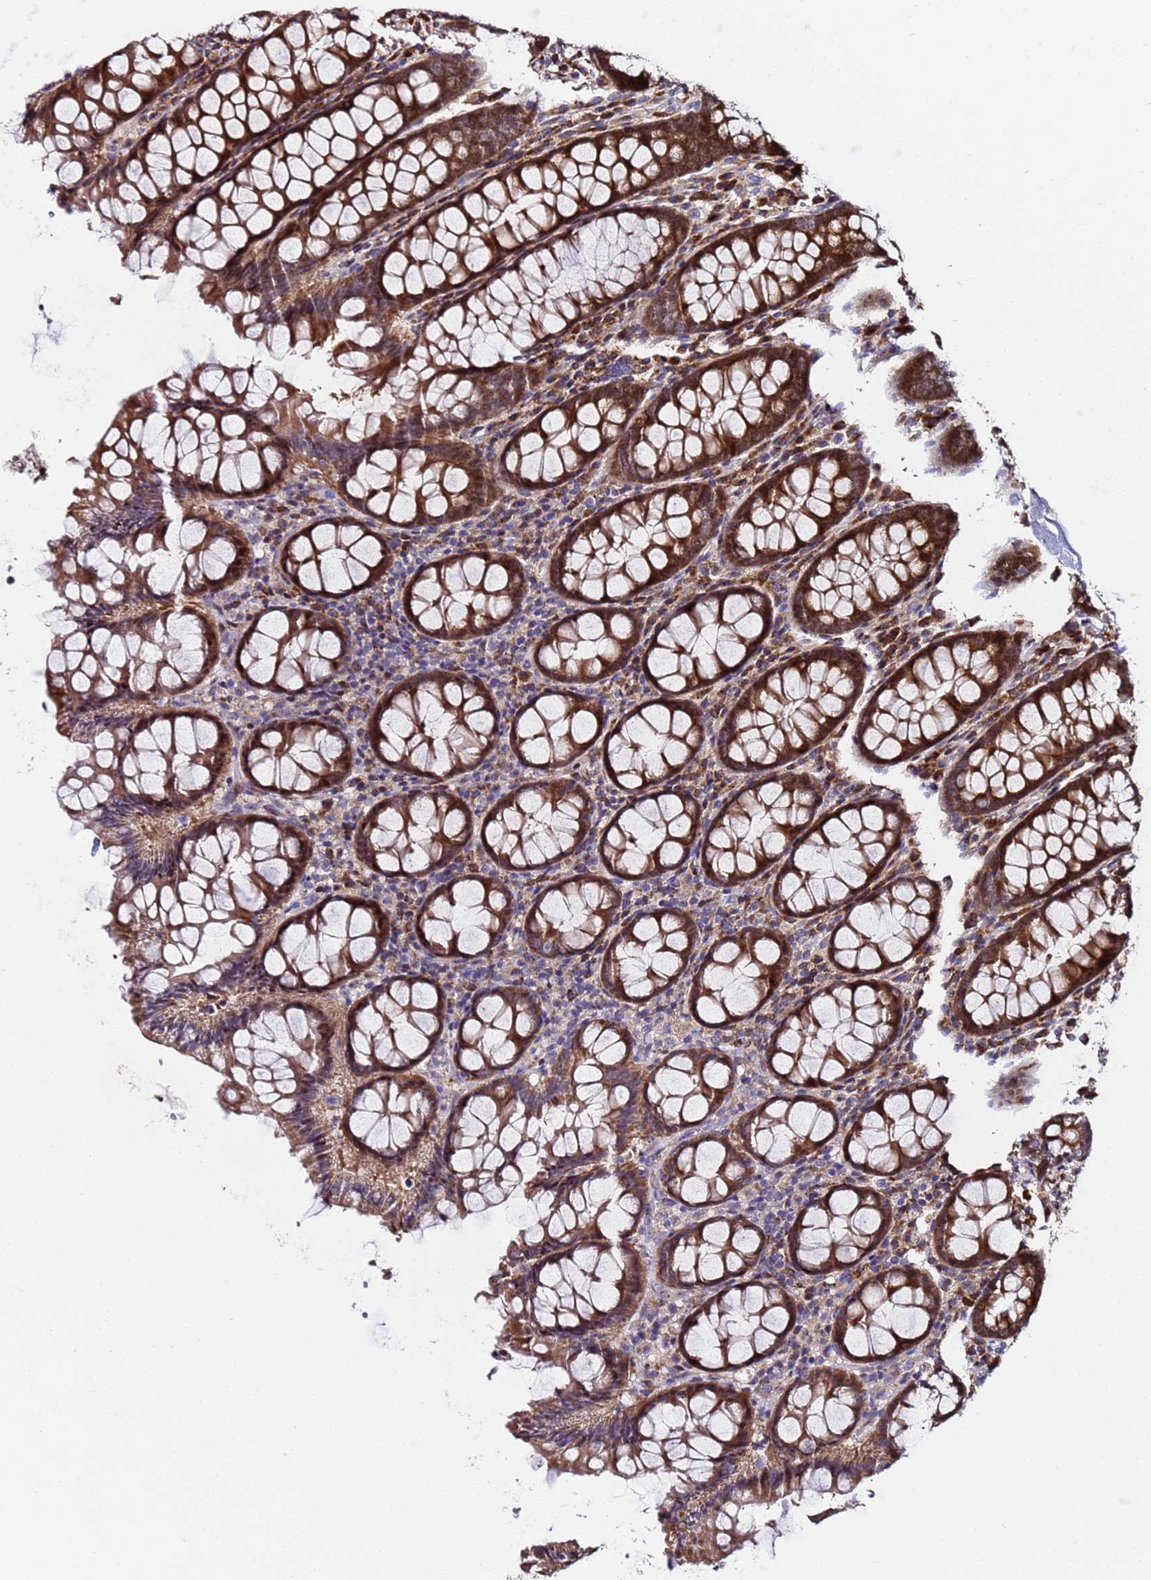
{"staining": {"intensity": "moderate", "quantity": ">75%", "location": "cytoplasmic/membranous"}, "tissue": "colon", "cell_type": "Endothelial cells", "image_type": "normal", "snomed": [{"axis": "morphology", "description": "Normal tissue, NOS"}, {"axis": "topography", "description": "Colon"}], "caption": "Immunohistochemical staining of benign human colon exhibits >75% levels of moderate cytoplasmic/membranous protein positivity in about >75% of endothelial cells. (Brightfield microscopy of DAB IHC at high magnification).", "gene": "WNK4", "patient": {"sex": "female", "age": 79}}